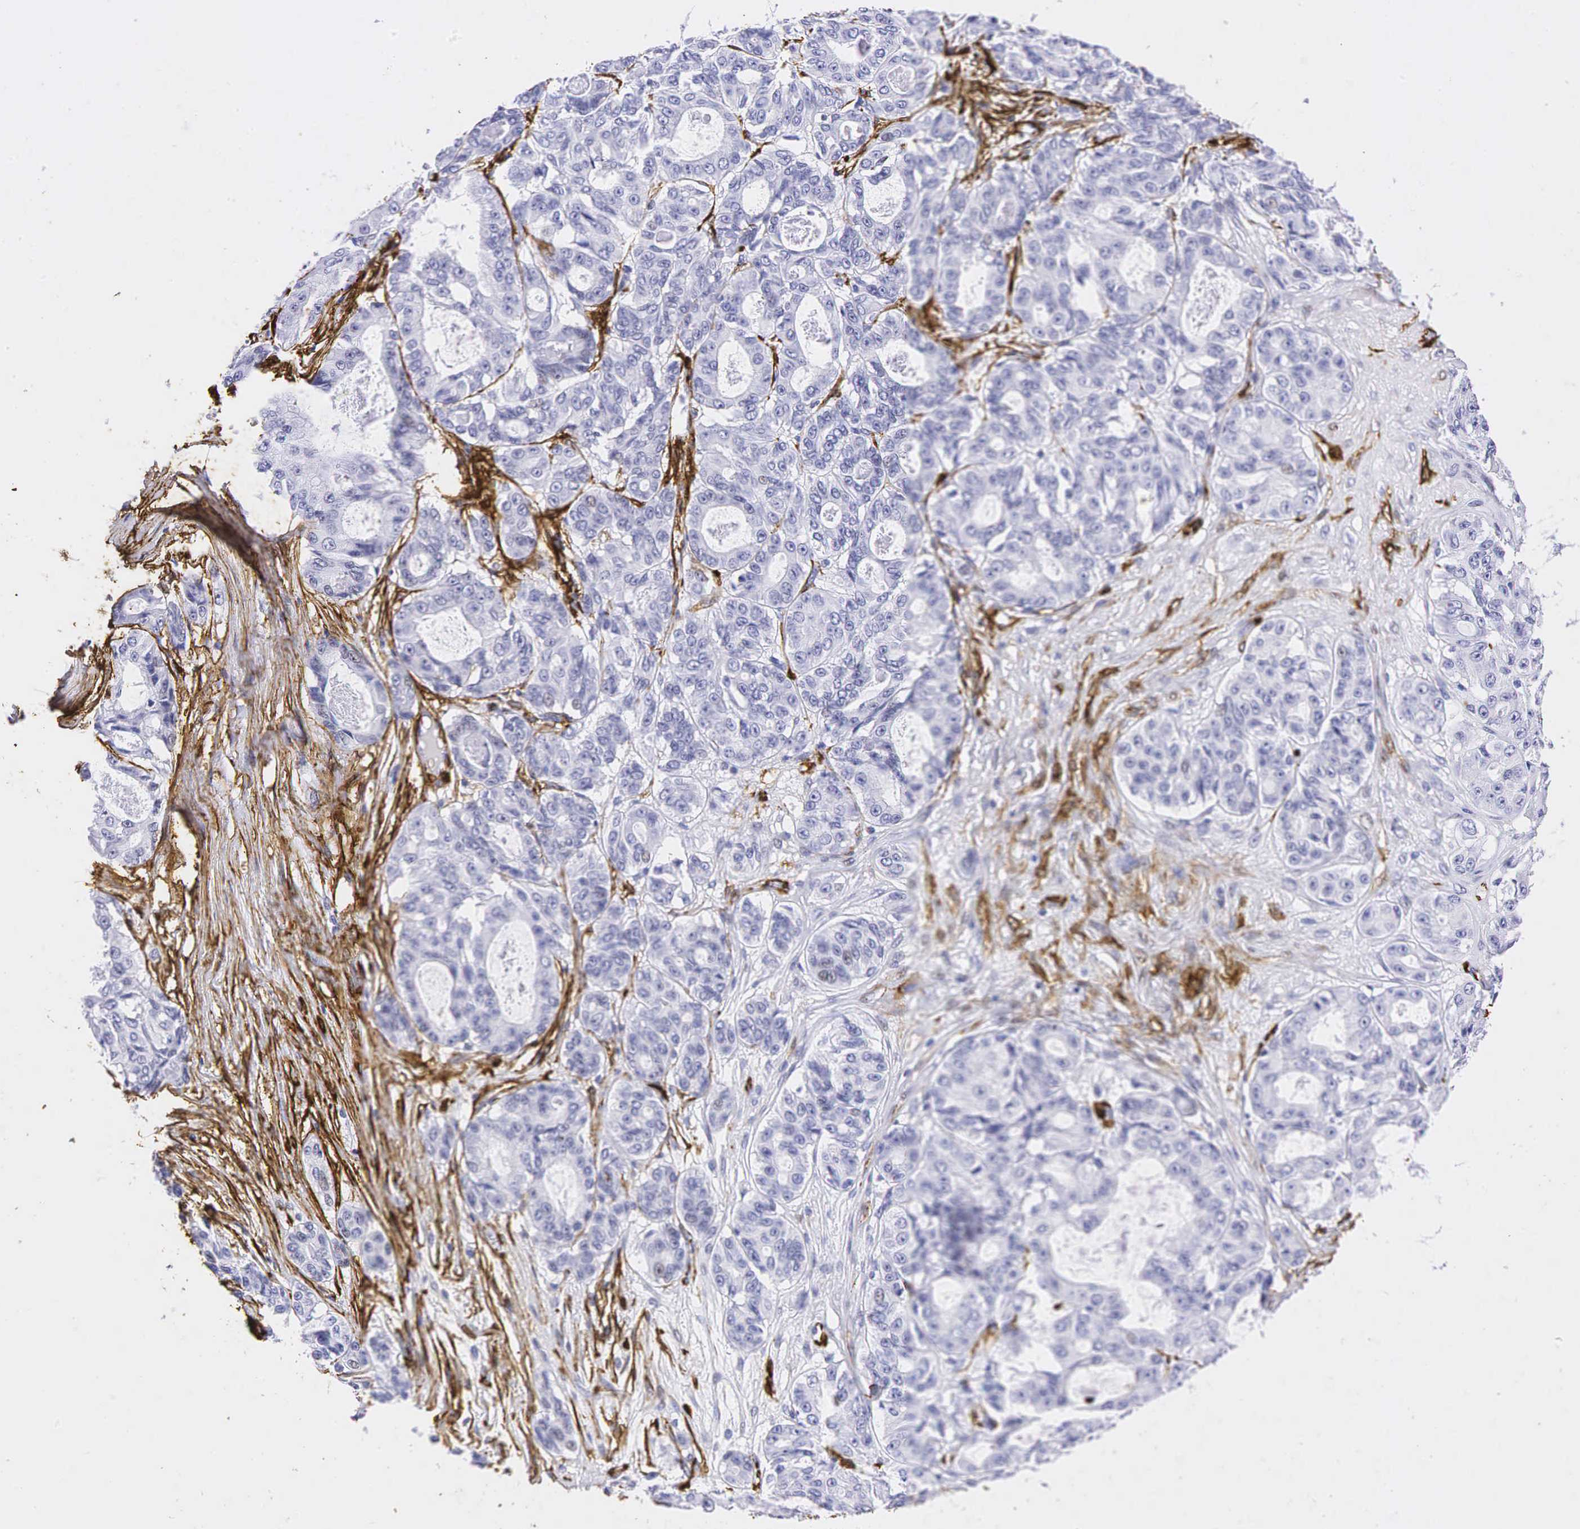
{"staining": {"intensity": "negative", "quantity": "none", "location": "none"}, "tissue": "ovarian cancer", "cell_type": "Tumor cells", "image_type": "cancer", "snomed": [{"axis": "morphology", "description": "Carcinoma, endometroid"}, {"axis": "topography", "description": "Ovary"}], "caption": "The immunohistochemistry (IHC) image has no significant expression in tumor cells of ovarian cancer (endometroid carcinoma) tissue.", "gene": "ACTA2", "patient": {"sex": "female", "age": 61}}